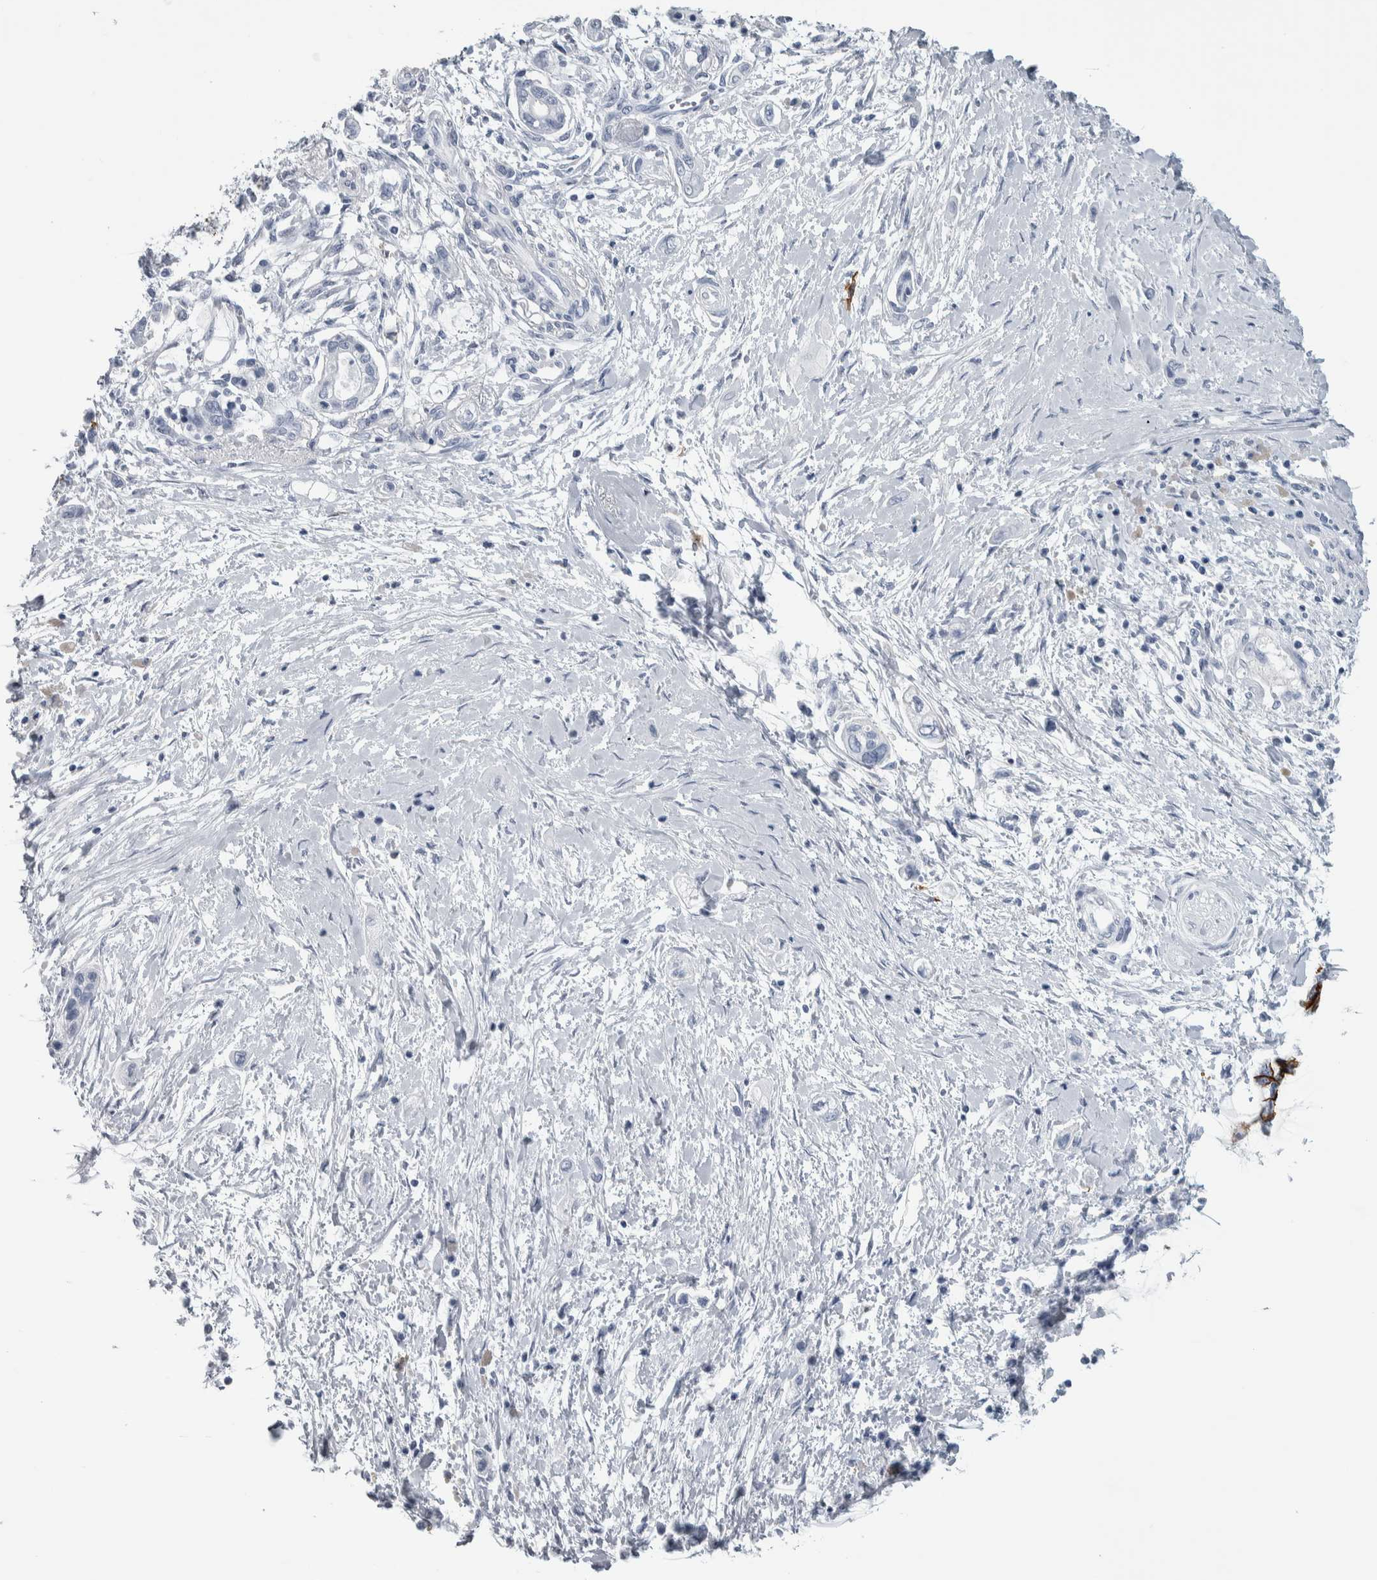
{"staining": {"intensity": "negative", "quantity": "none", "location": "none"}, "tissue": "pancreatic cancer", "cell_type": "Tumor cells", "image_type": "cancer", "snomed": [{"axis": "morphology", "description": "Adenocarcinoma, NOS"}, {"axis": "topography", "description": "Pancreas"}], "caption": "Immunohistochemistry of human adenocarcinoma (pancreatic) exhibits no positivity in tumor cells.", "gene": "CDH17", "patient": {"sex": "male", "age": 59}}